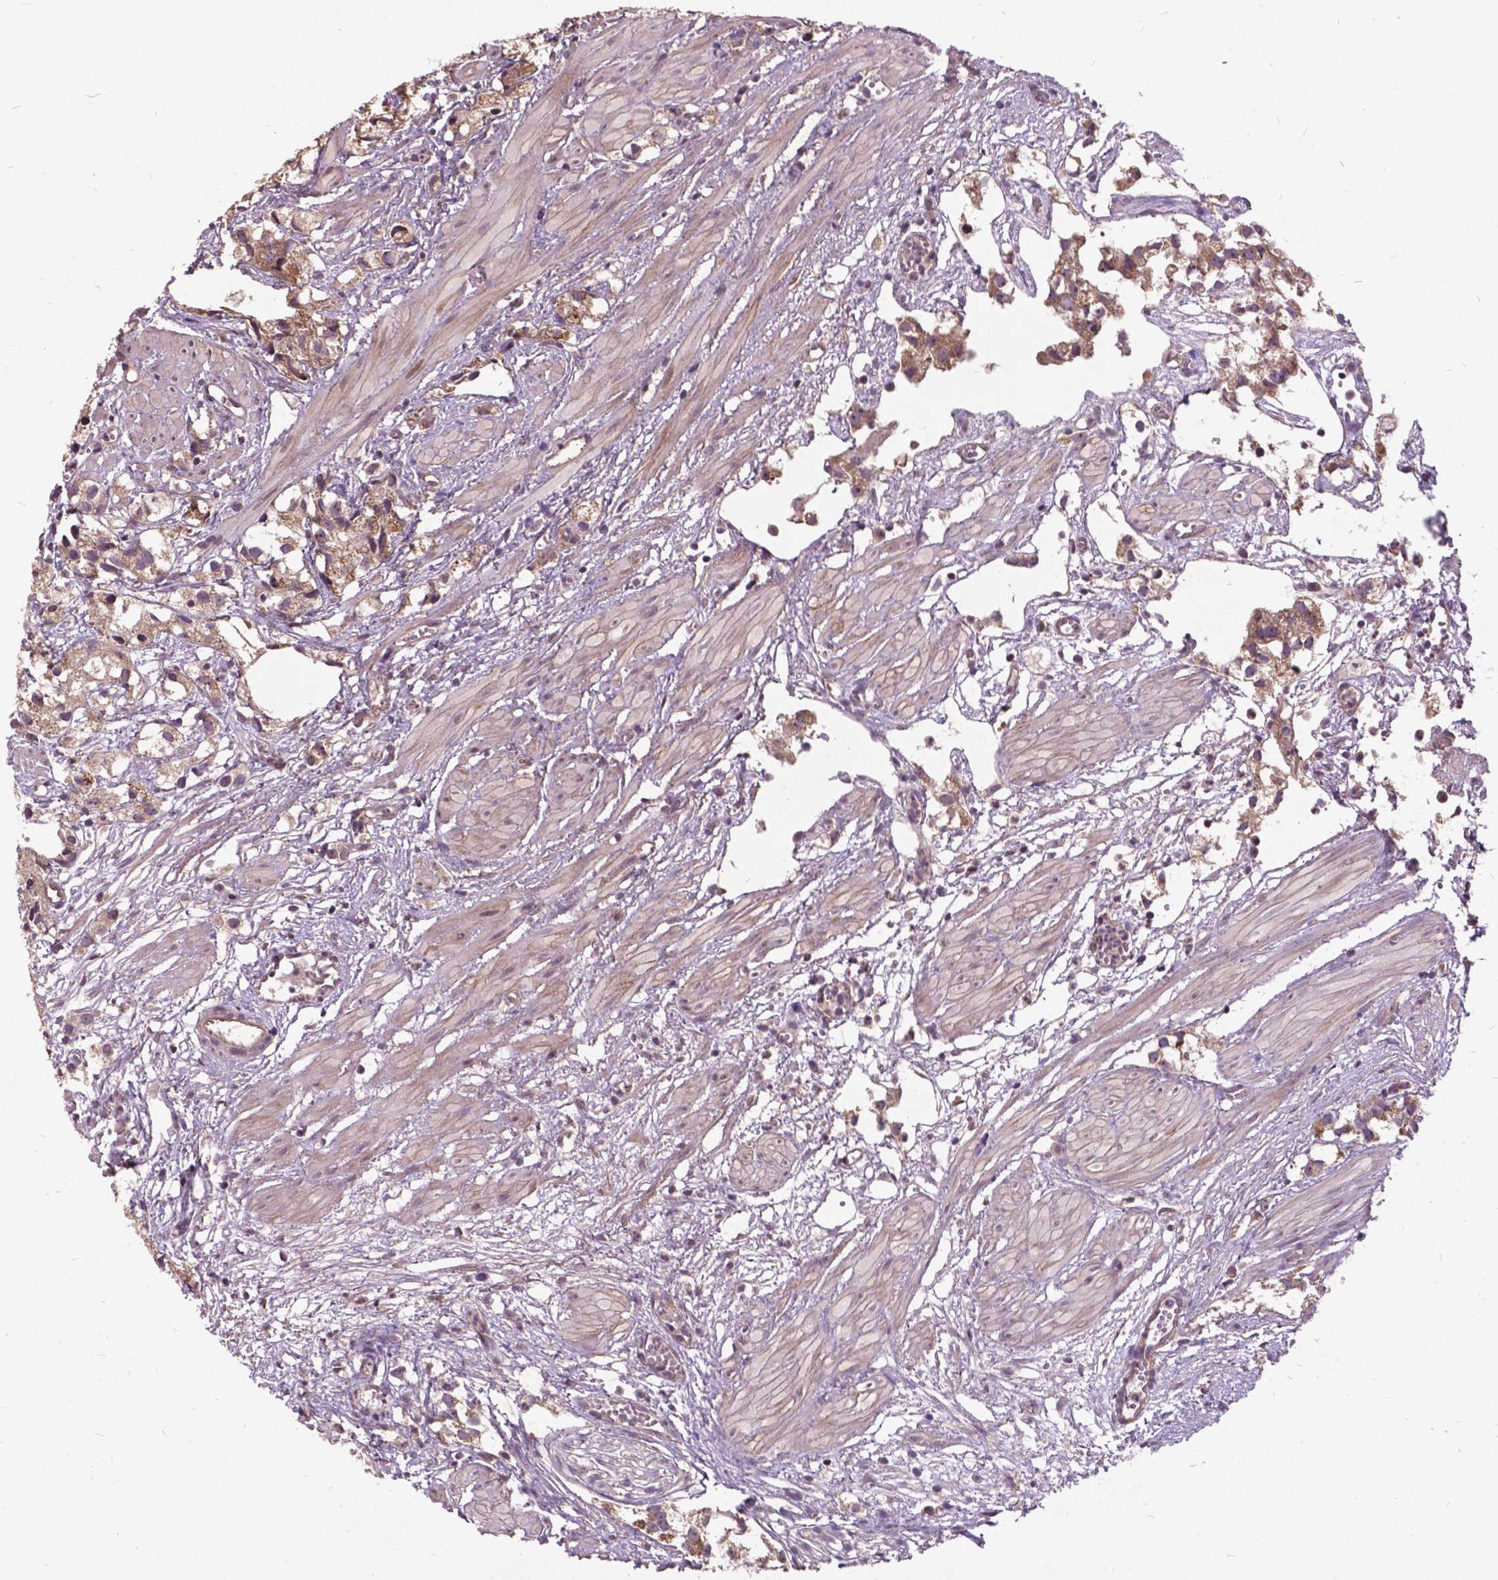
{"staining": {"intensity": "weak", "quantity": ">75%", "location": "cytoplasmic/membranous"}, "tissue": "prostate cancer", "cell_type": "Tumor cells", "image_type": "cancer", "snomed": [{"axis": "morphology", "description": "Adenocarcinoma, High grade"}, {"axis": "topography", "description": "Prostate"}], "caption": "Prostate cancer was stained to show a protein in brown. There is low levels of weak cytoplasmic/membranous staining in about >75% of tumor cells.", "gene": "AP1S3", "patient": {"sex": "male", "age": 68}}